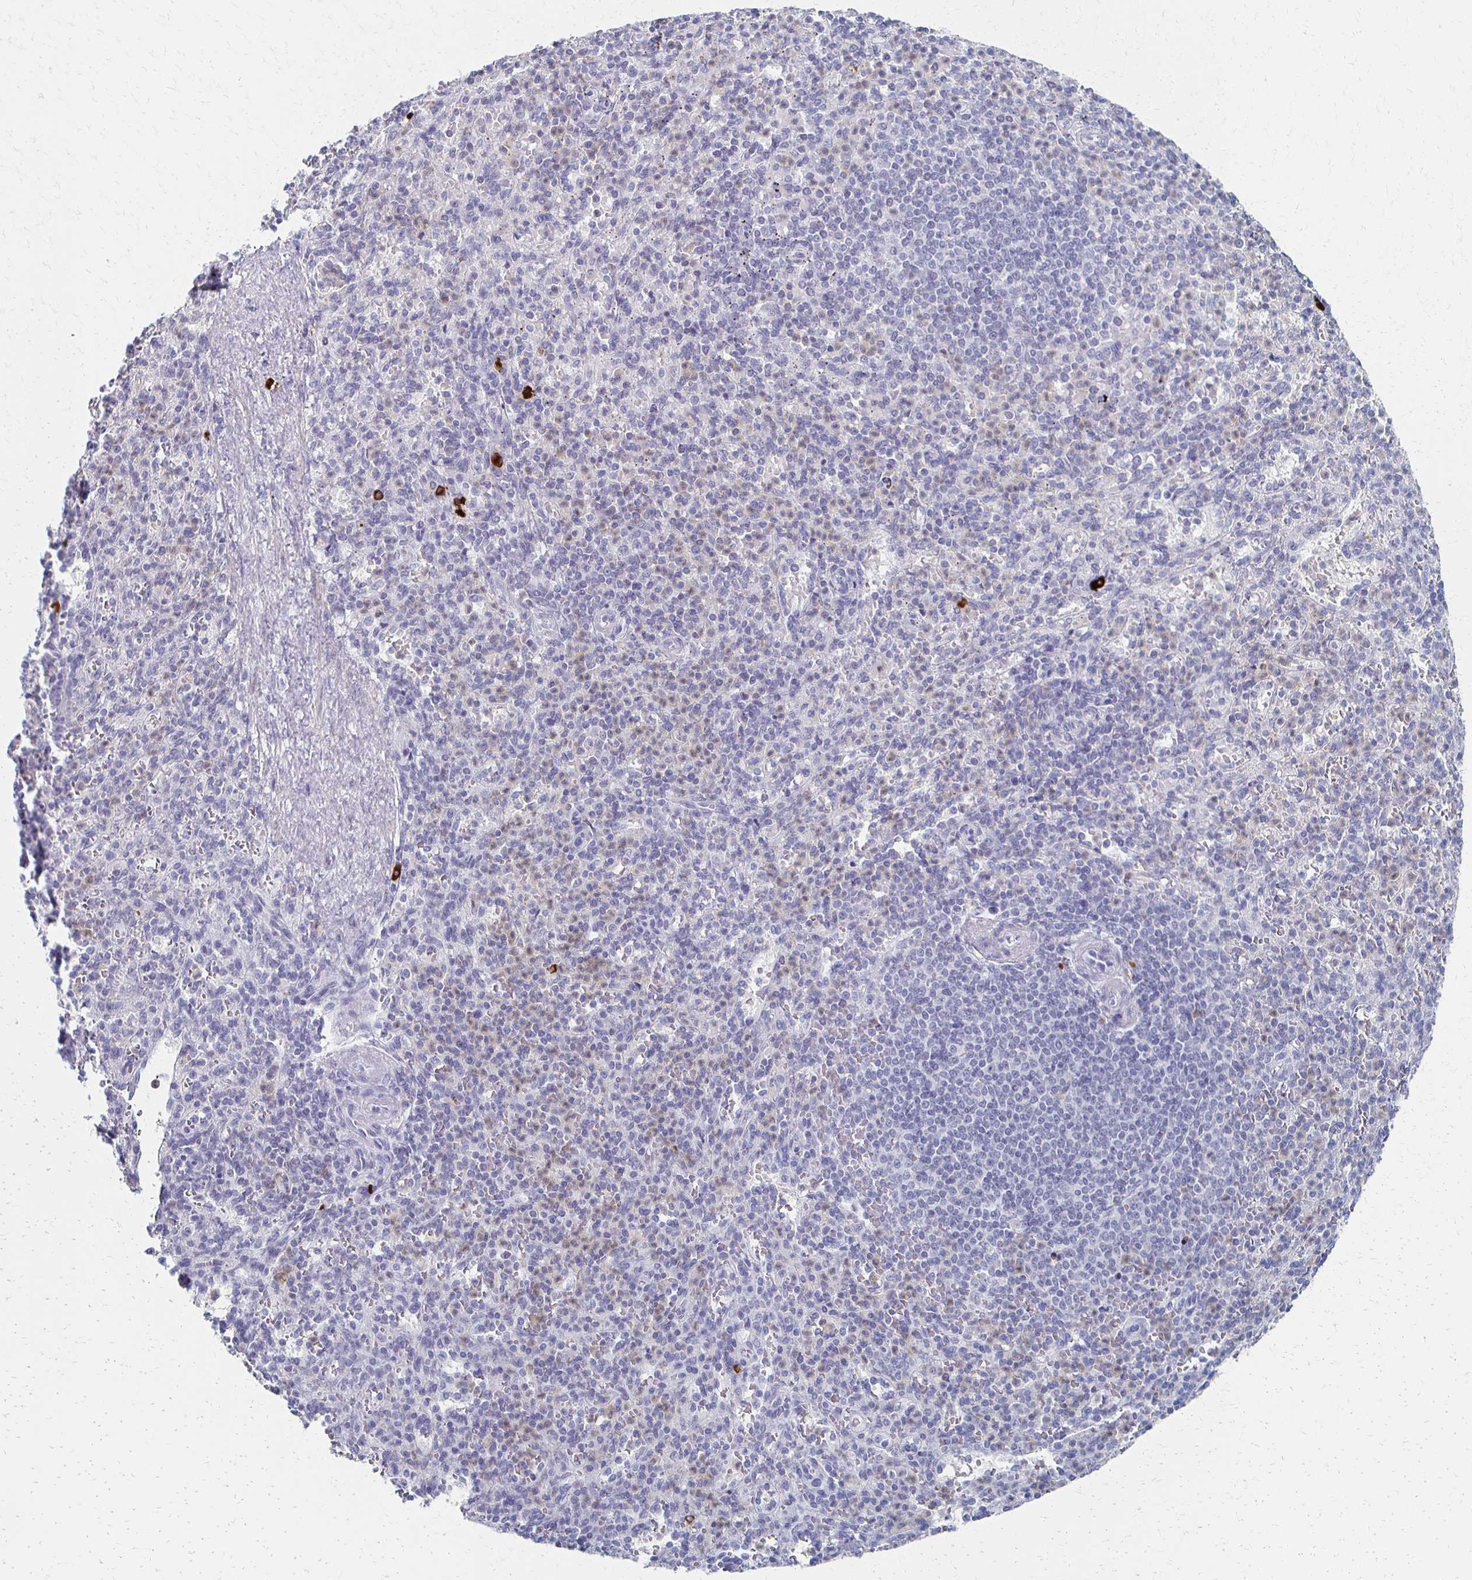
{"staining": {"intensity": "strong", "quantity": "<25%", "location": "cytoplasmic/membranous"}, "tissue": "spleen", "cell_type": "Cells in red pulp", "image_type": "normal", "snomed": [{"axis": "morphology", "description": "Normal tissue, NOS"}, {"axis": "topography", "description": "Spleen"}], "caption": "A brown stain labels strong cytoplasmic/membranous staining of a protein in cells in red pulp of benign spleen.", "gene": "CXCR2", "patient": {"sex": "female", "age": 74}}